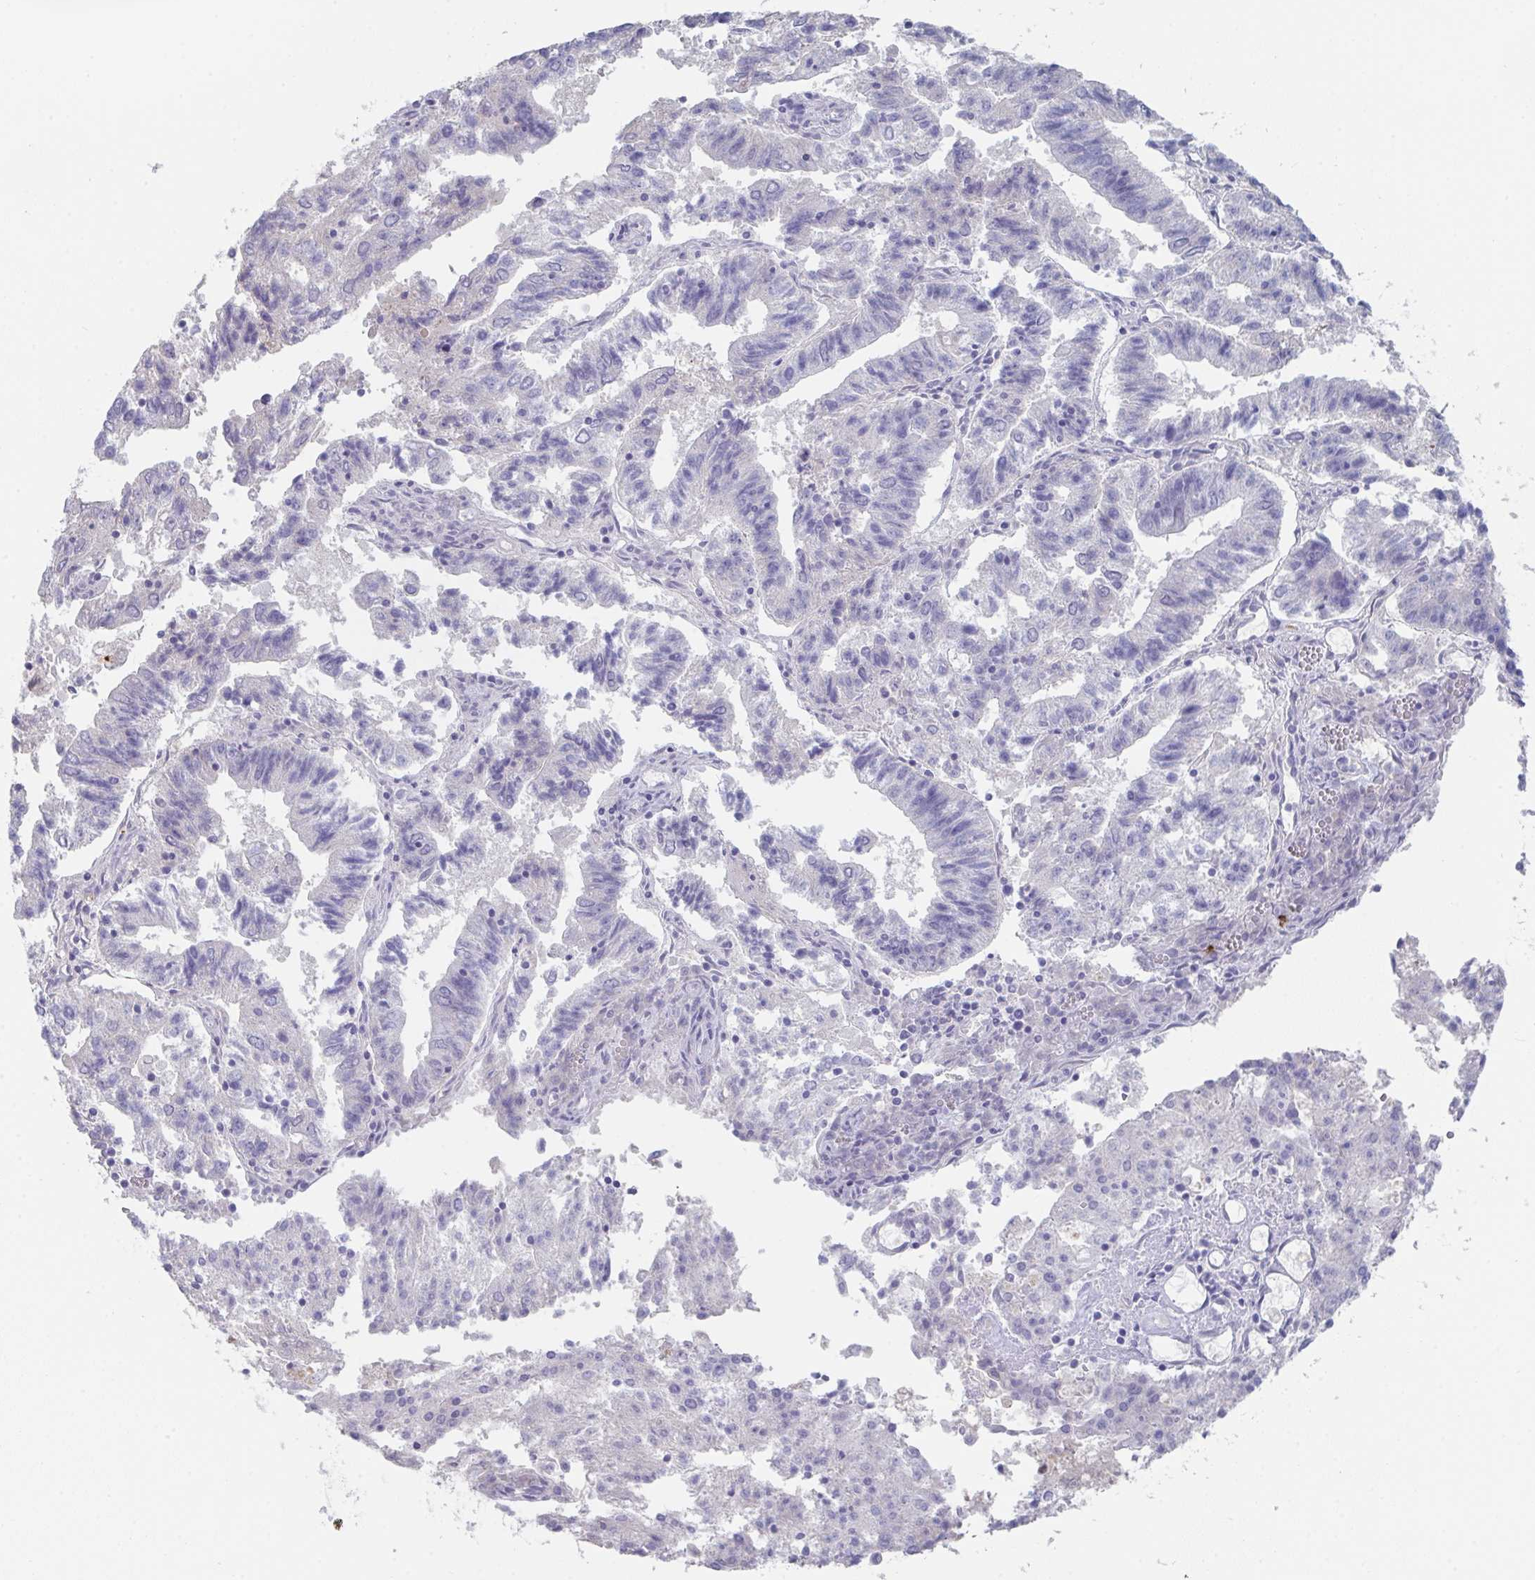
{"staining": {"intensity": "negative", "quantity": "none", "location": "none"}, "tissue": "endometrial cancer", "cell_type": "Tumor cells", "image_type": "cancer", "snomed": [{"axis": "morphology", "description": "Adenocarcinoma, NOS"}, {"axis": "topography", "description": "Endometrium"}], "caption": "This histopathology image is of endometrial cancer stained with immunohistochemistry to label a protein in brown with the nuclei are counter-stained blue. There is no expression in tumor cells. (DAB (3,3'-diaminobenzidine) IHC with hematoxylin counter stain).", "gene": "RUBCN", "patient": {"sex": "female", "age": 82}}